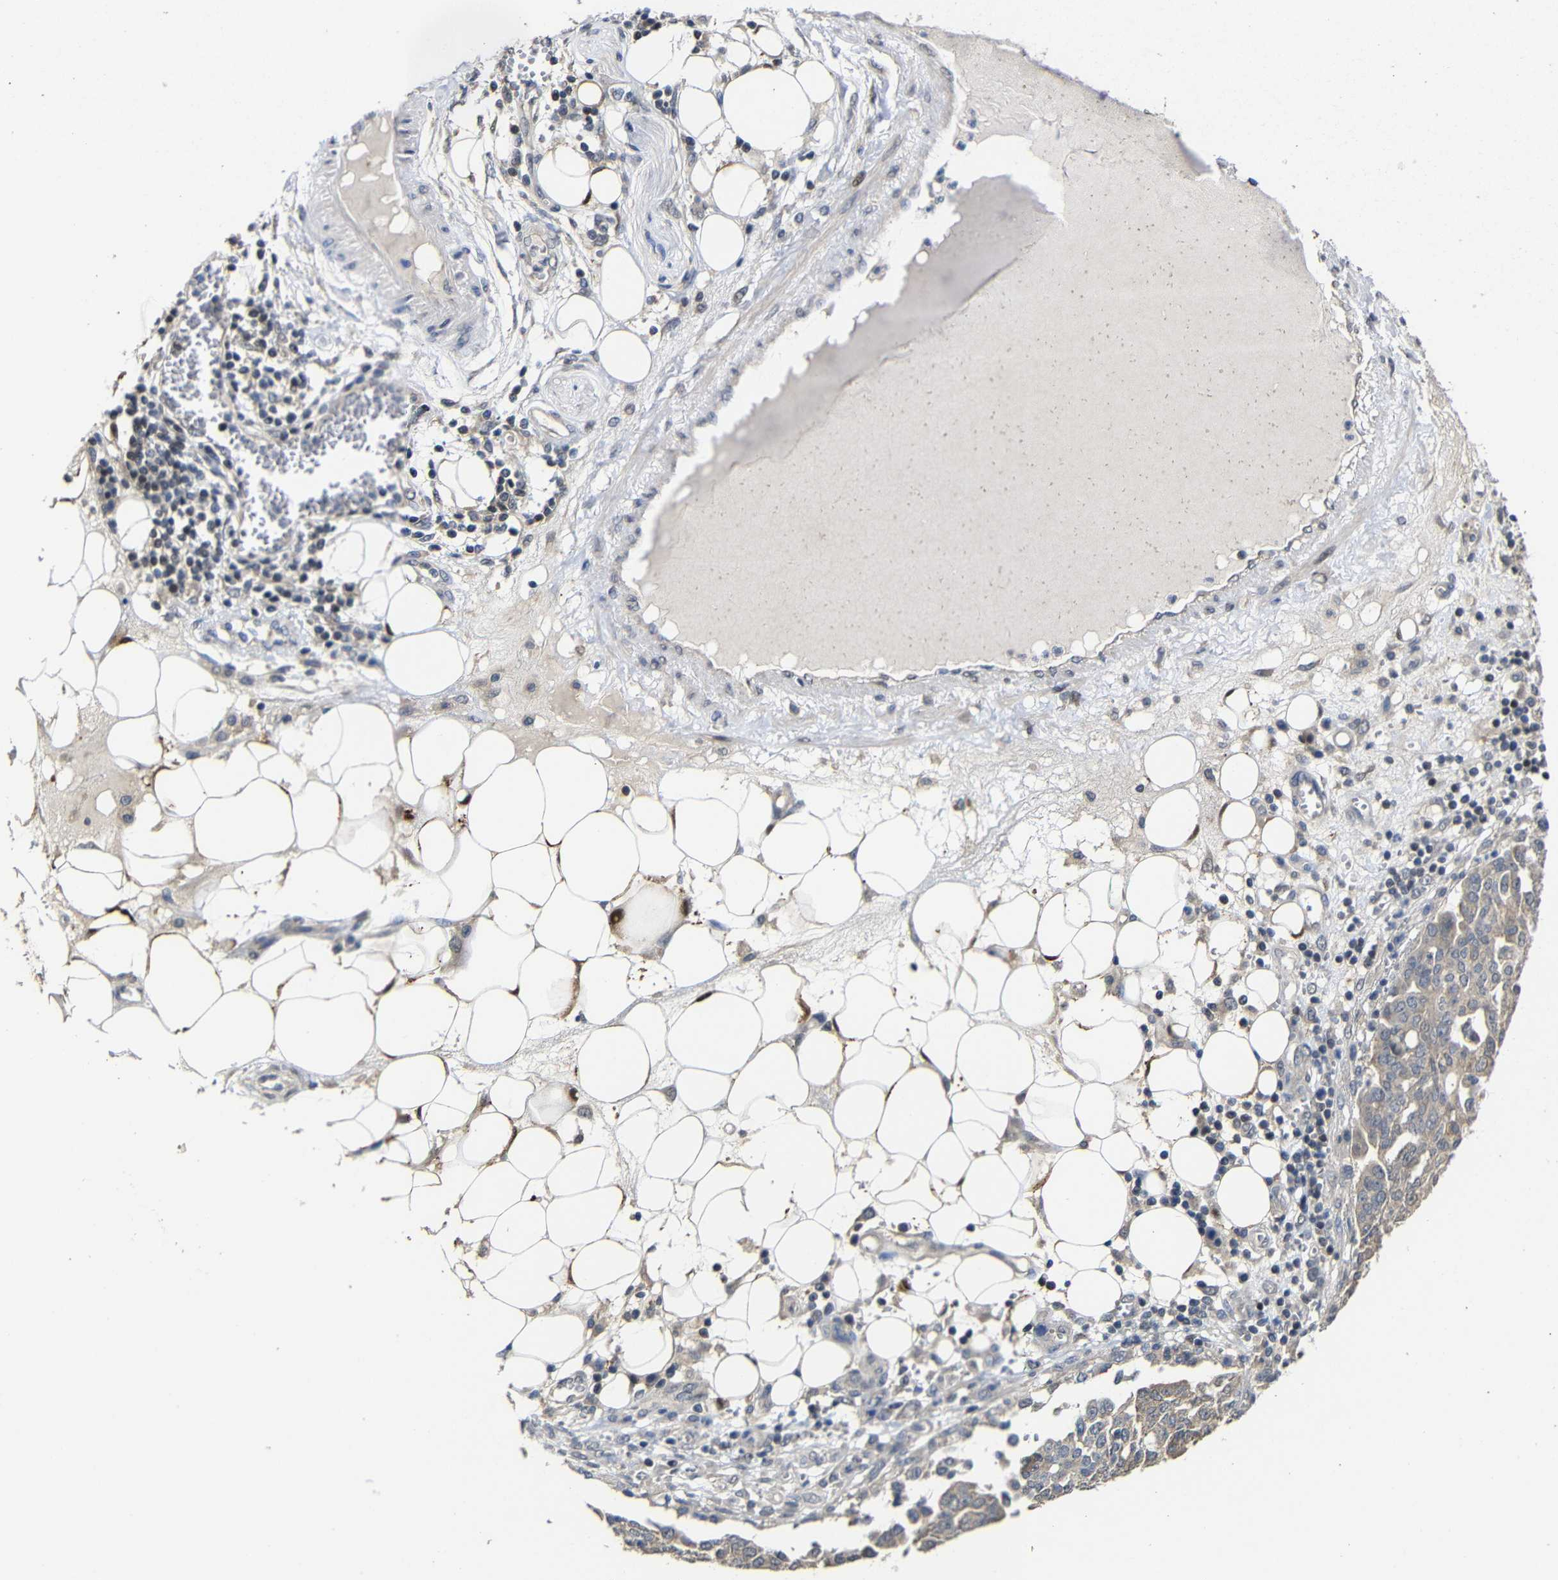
{"staining": {"intensity": "weak", "quantity": "25%-75%", "location": "cytoplasmic/membranous"}, "tissue": "ovarian cancer", "cell_type": "Tumor cells", "image_type": "cancer", "snomed": [{"axis": "morphology", "description": "Cystadenocarcinoma, serous, NOS"}, {"axis": "topography", "description": "Soft tissue"}, {"axis": "topography", "description": "Ovary"}], "caption": "This micrograph demonstrates ovarian serous cystadenocarcinoma stained with immunohistochemistry to label a protein in brown. The cytoplasmic/membranous of tumor cells show weak positivity for the protein. Nuclei are counter-stained blue.", "gene": "ATG12", "patient": {"sex": "female", "age": 57}}